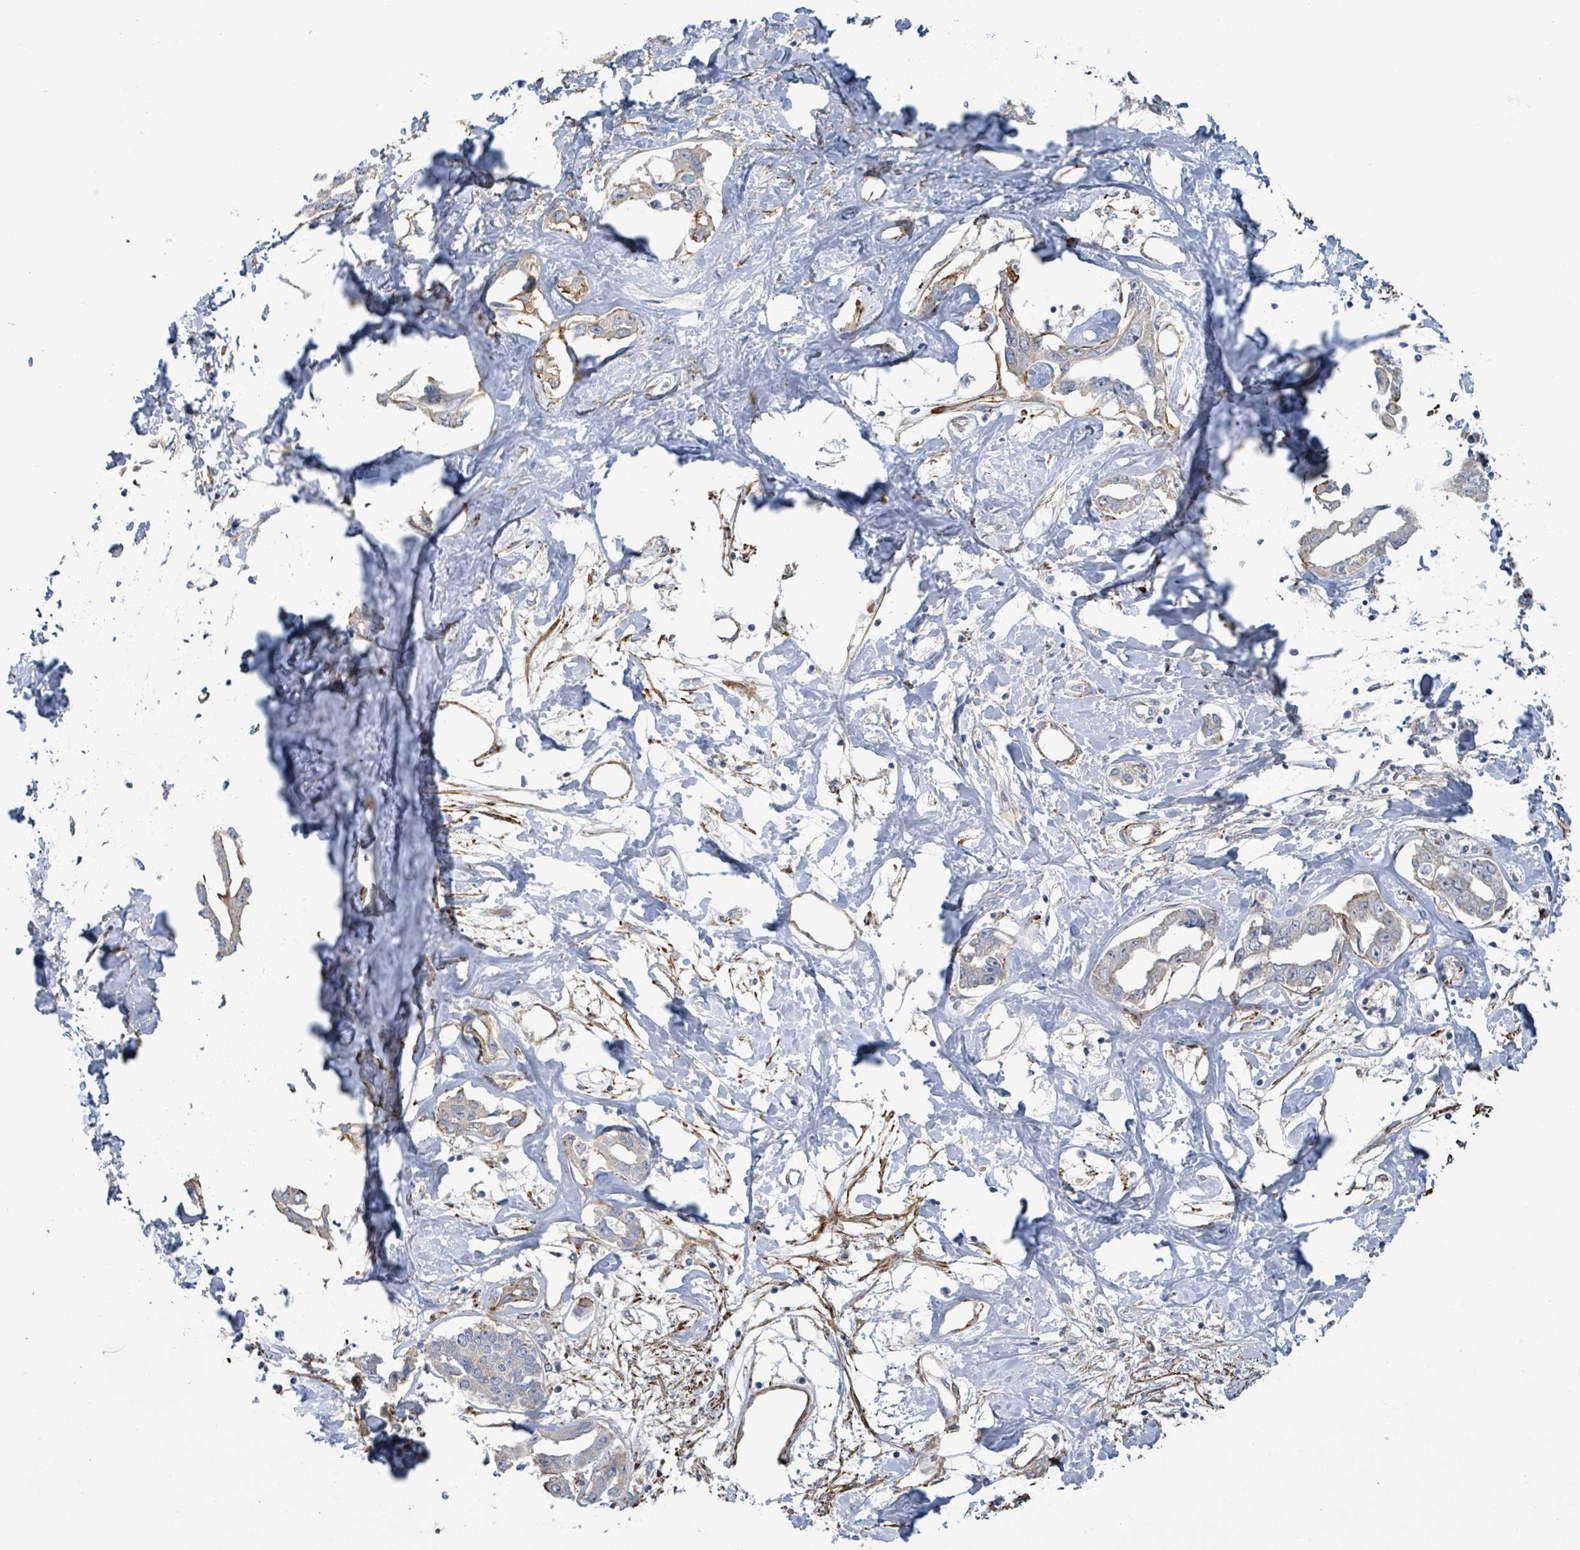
{"staining": {"intensity": "negative", "quantity": "none", "location": "none"}, "tissue": "liver cancer", "cell_type": "Tumor cells", "image_type": "cancer", "snomed": [{"axis": "morphology", "description": "Cholangiocarcinoma"}, {"axis": "topography", "description": "Liver"}], "caption": "Immunohistochemistry histopathology image of neoplastic tissue: liver cancer stained with DAB demonstrates no significant protein expression in tumor cells.", "gene": "DMRTC1B", "patient": {"sex": "male", "age": 59}}